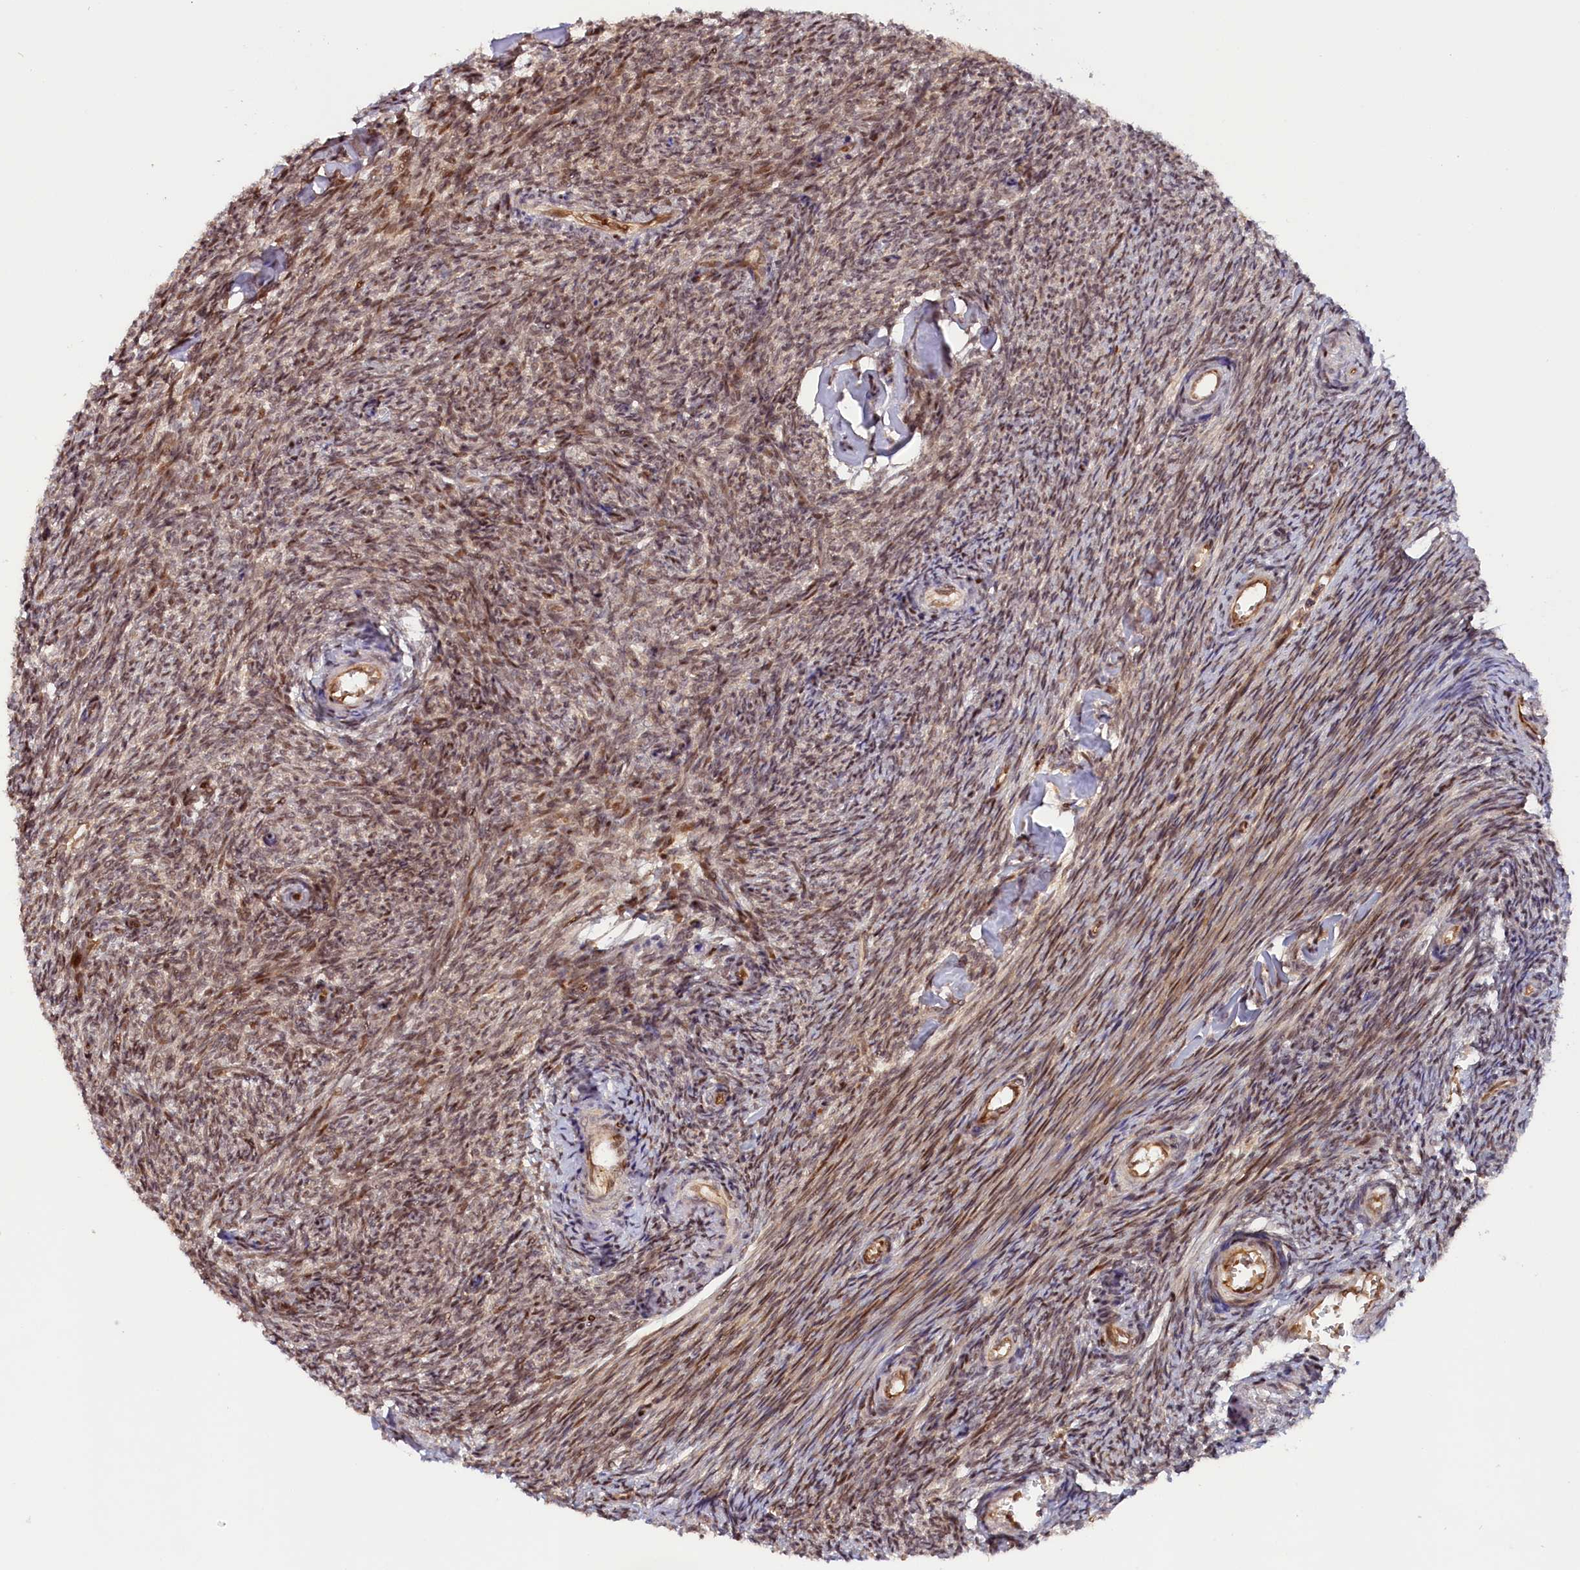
{"staining": {"intensity": "moderate", "quantity": ">75%", "location": "cytoplasmic/membranous,nuclear"}, "tissue": "ovary", "cell_type": "Ovarian stroma cells", "image_type": "normal", "snomed": [{"axis": "morphology", "description": "Normal tissue, NOS"}, {"axis": "topography", "description": "Ovary"}], "caption": "Ovarian stroma cells demonstrate moderate cytoplasmic/membranous,nuclear expression in about >75% of cells in normal ovary.", "gene": "ANKRD24", "patient": {"sex": "female", "age": 44}}